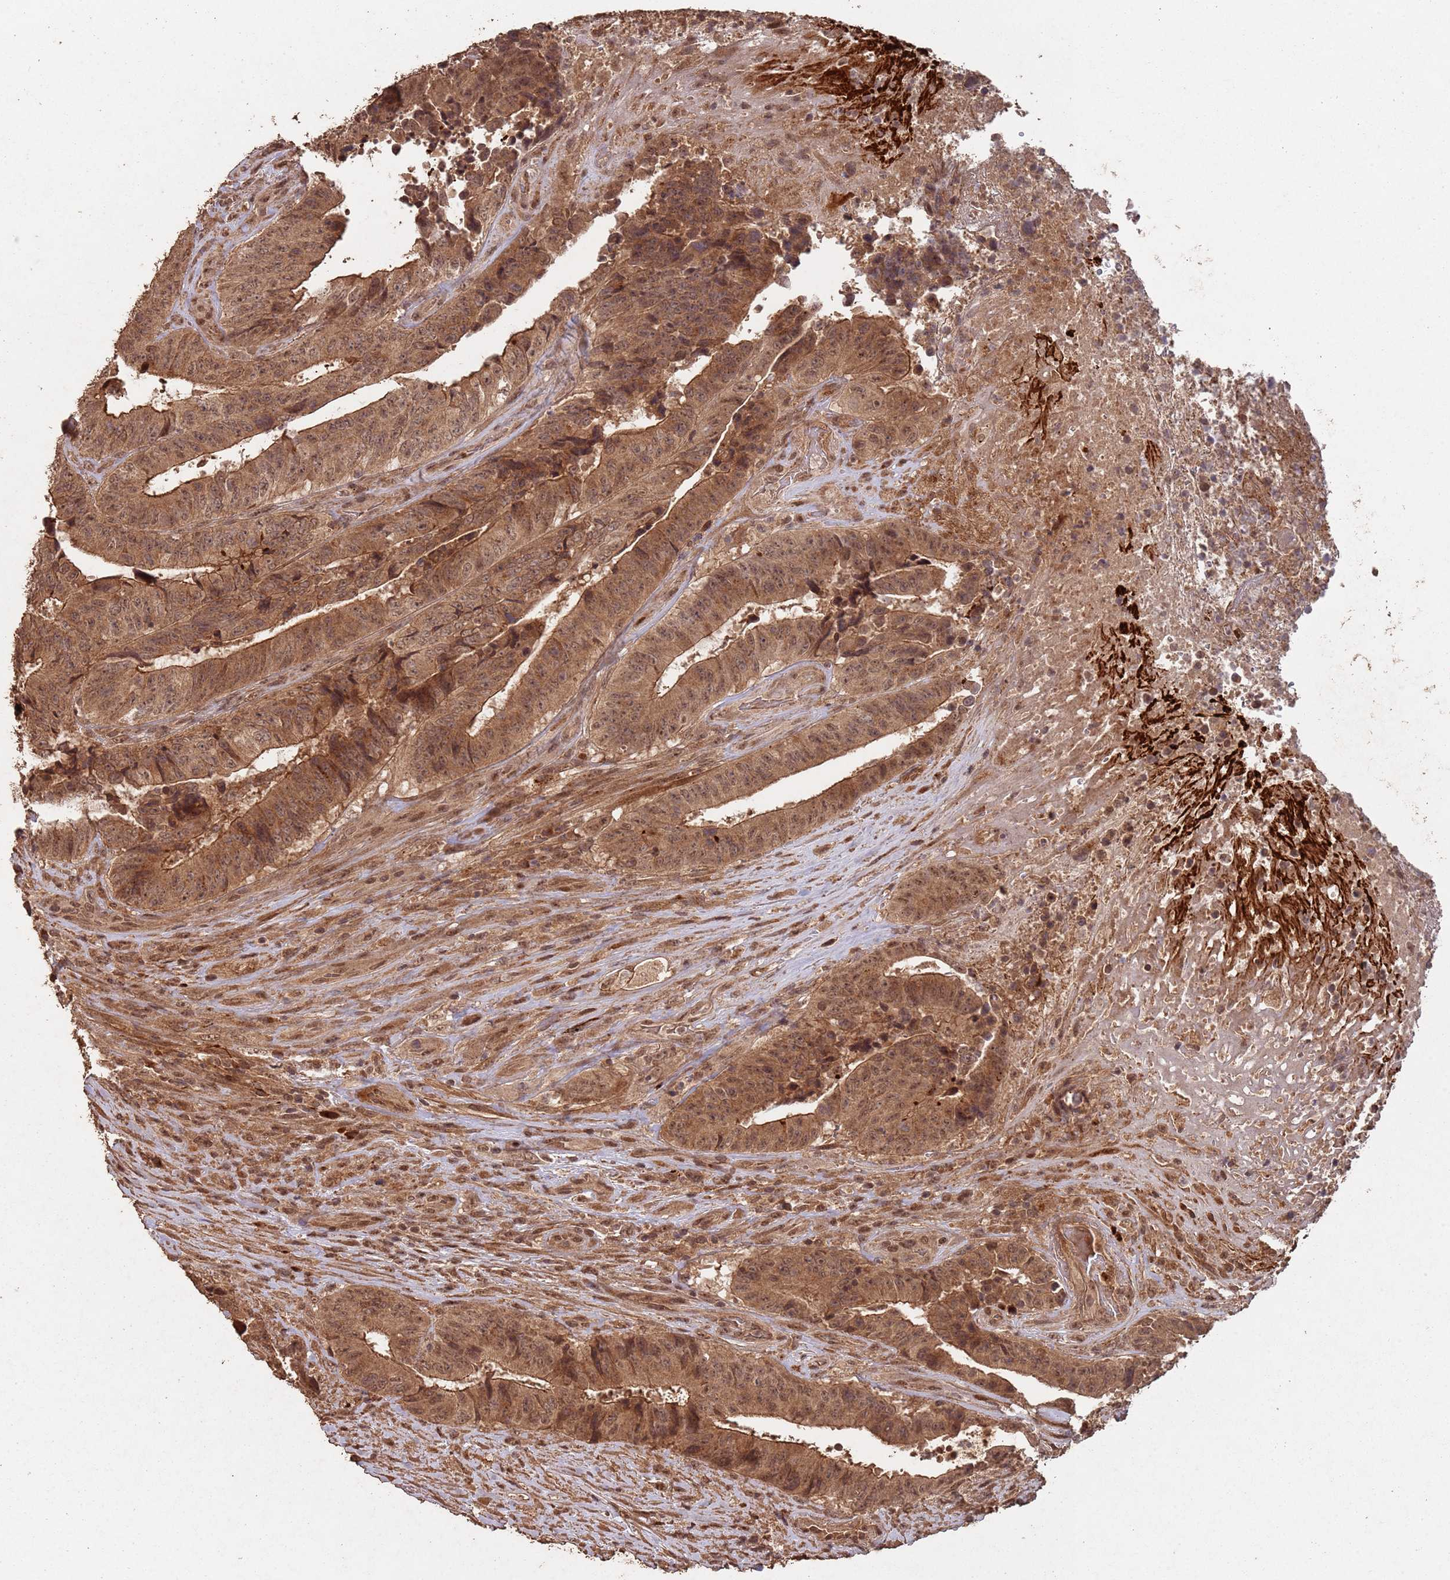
{"staining": {"intensity": "moderate", "quantity": ">75%", "location": "cytoplasmic/membranous,nuclear"}, "tissue": "colorectal cancer", "cell_type": "Tumor cells", "image_type": "cancer", "snomed": [{"axis": "morphology", "description": "Adenocarcinoma, NOS"}, {"axis": "topography", "description": "Rectum"}], "caption": "Human colorectal adenocarcinoma stained with a brown dye exhibits moderate cytoplasmic/membranous and nuclear positive positivity in about >75% of tumor cells.", "gene": "FRAT1", "patient": {"sex": "male", "age": 72}}